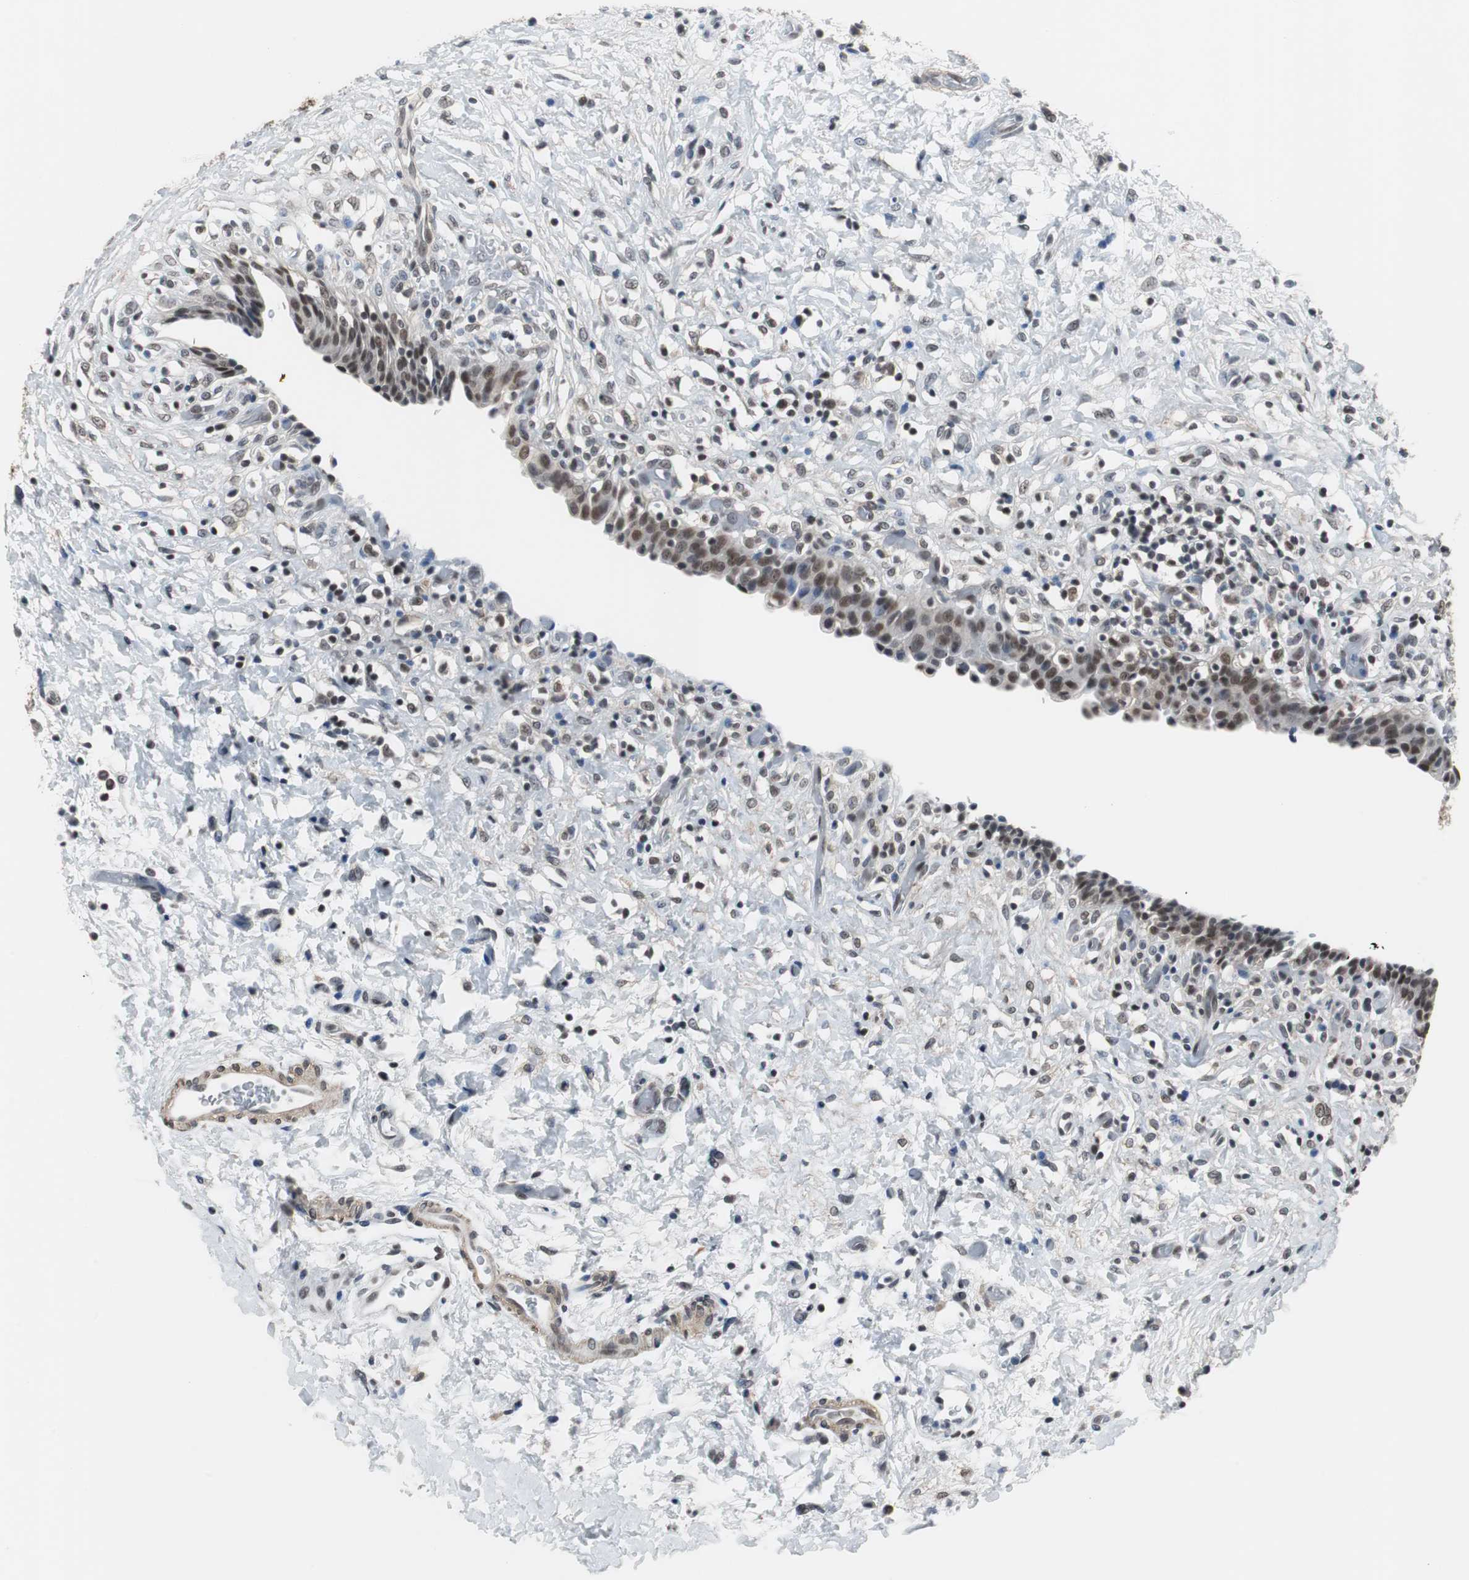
{"staining": {"intensity": "moderate", "quantity": ">75%", "location": "nuclear"}, "tissue": "urinary bladder", "cell_type": "Urothelial cells", "image_type": "normal", "snomed": [{"axis": "morphology", "description": "Normal tissue, NOS"}, {"axis": "topography", "description": "Urinary bladder"}], "caption": "High-power microscopy captured an immunohistochemistry (IHC) micrograph of benign urinary bladder, revealing moderate nuclear positivity in approximately >75% of urothelial cells. The protein of interest is stained brown, and the nuclei are stained in blue (DAB IHC with brightfield microscopy, high magnification).", "gene": "TAF7", "patient": {"sex": "male", "age": 51}}